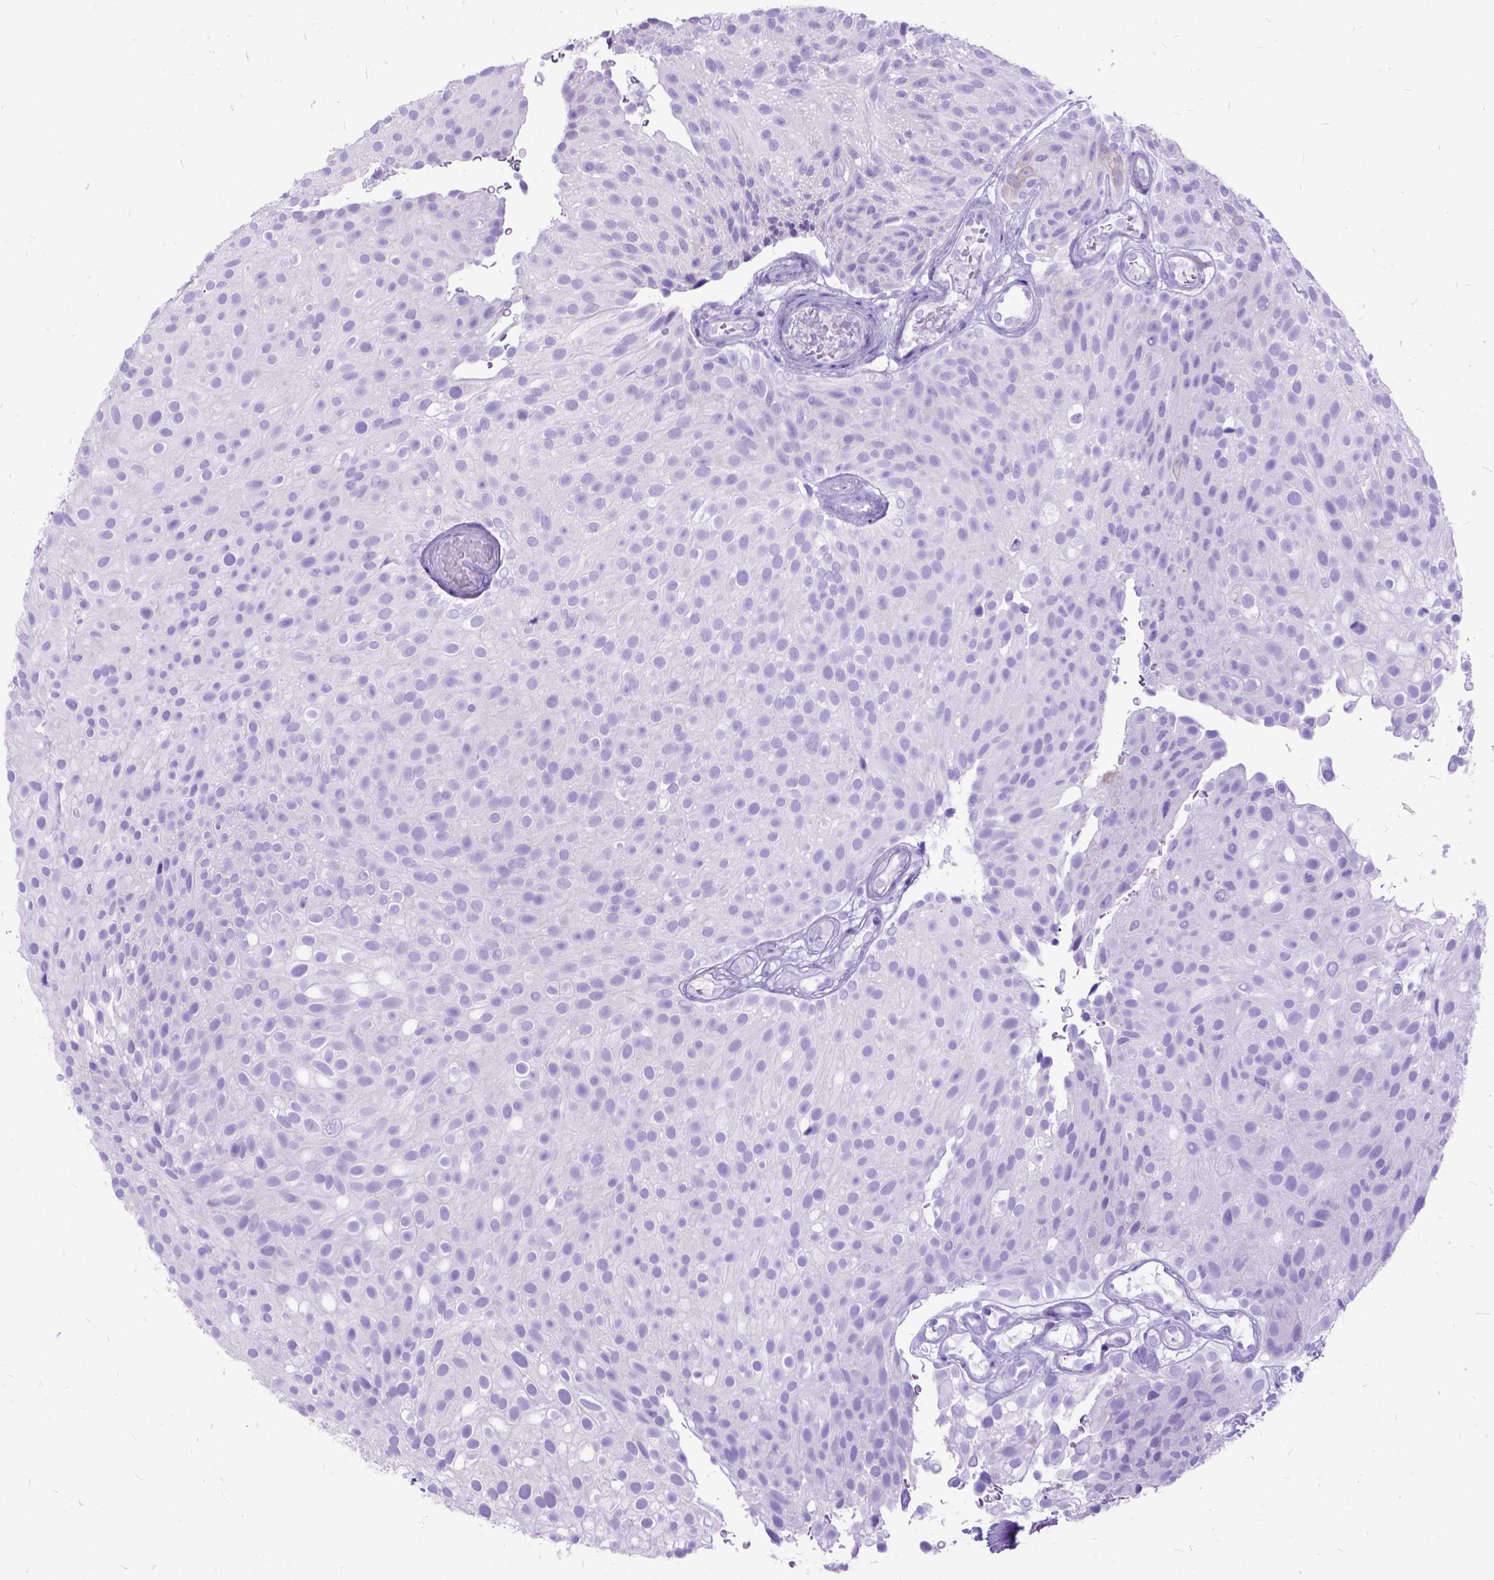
{"staining": {"intensity": "negative", "quantity": "none", "location": "none"}, "tissue": "urothelial cancer", "cell_type": "Tumor cells", "image_type": "cancer", "snomed": [{"axis": "morphology", "description": "Urothelial carcinoma, Low grade"}, {"axis": "topography", "description": "Urinary bladder"}], "caption": "Image shows no significant protein expression in tumor cells of urothelial cancer.", "gene": "DNAH2", "patient": {"sex": "male", "age": 78}}